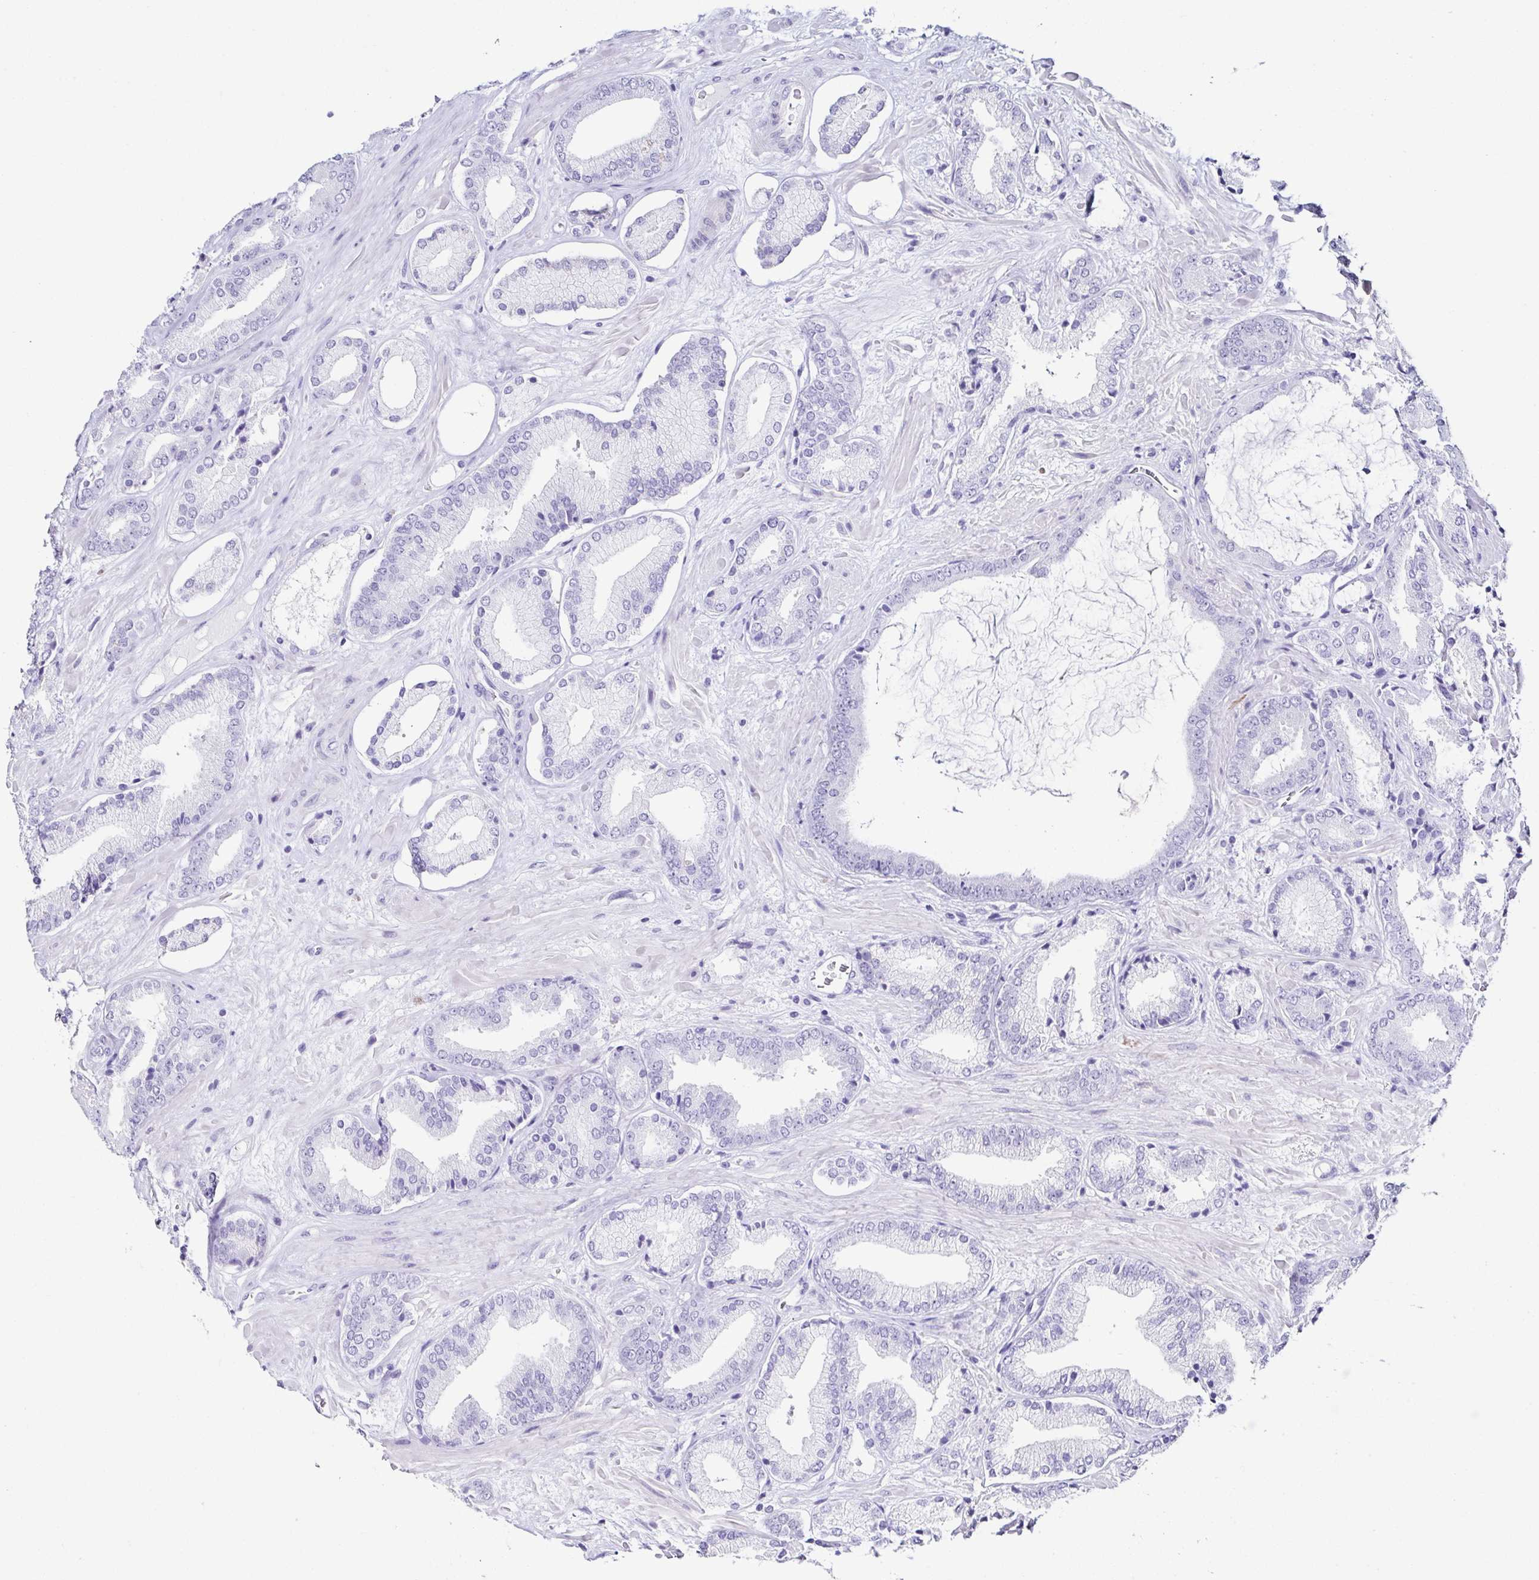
{"staining": {"intensity": "negative", "quantity": "none", "location": "none"}, "tissue": "prostate cancer", "cell_type": "Tumor cells", "image_type": "cancer", "snomed": [{"axis": "morphology", "description": "Adenocarcinoma, High grade"}, {"axis": "topography", "description": "Prostate"}], "caption": "Tumor cells show no significant expression in prostate cancer (high-grade adenocarcinoma).", "gene": "TNNT2", "patient": {"sex": "male", "age": 56}}